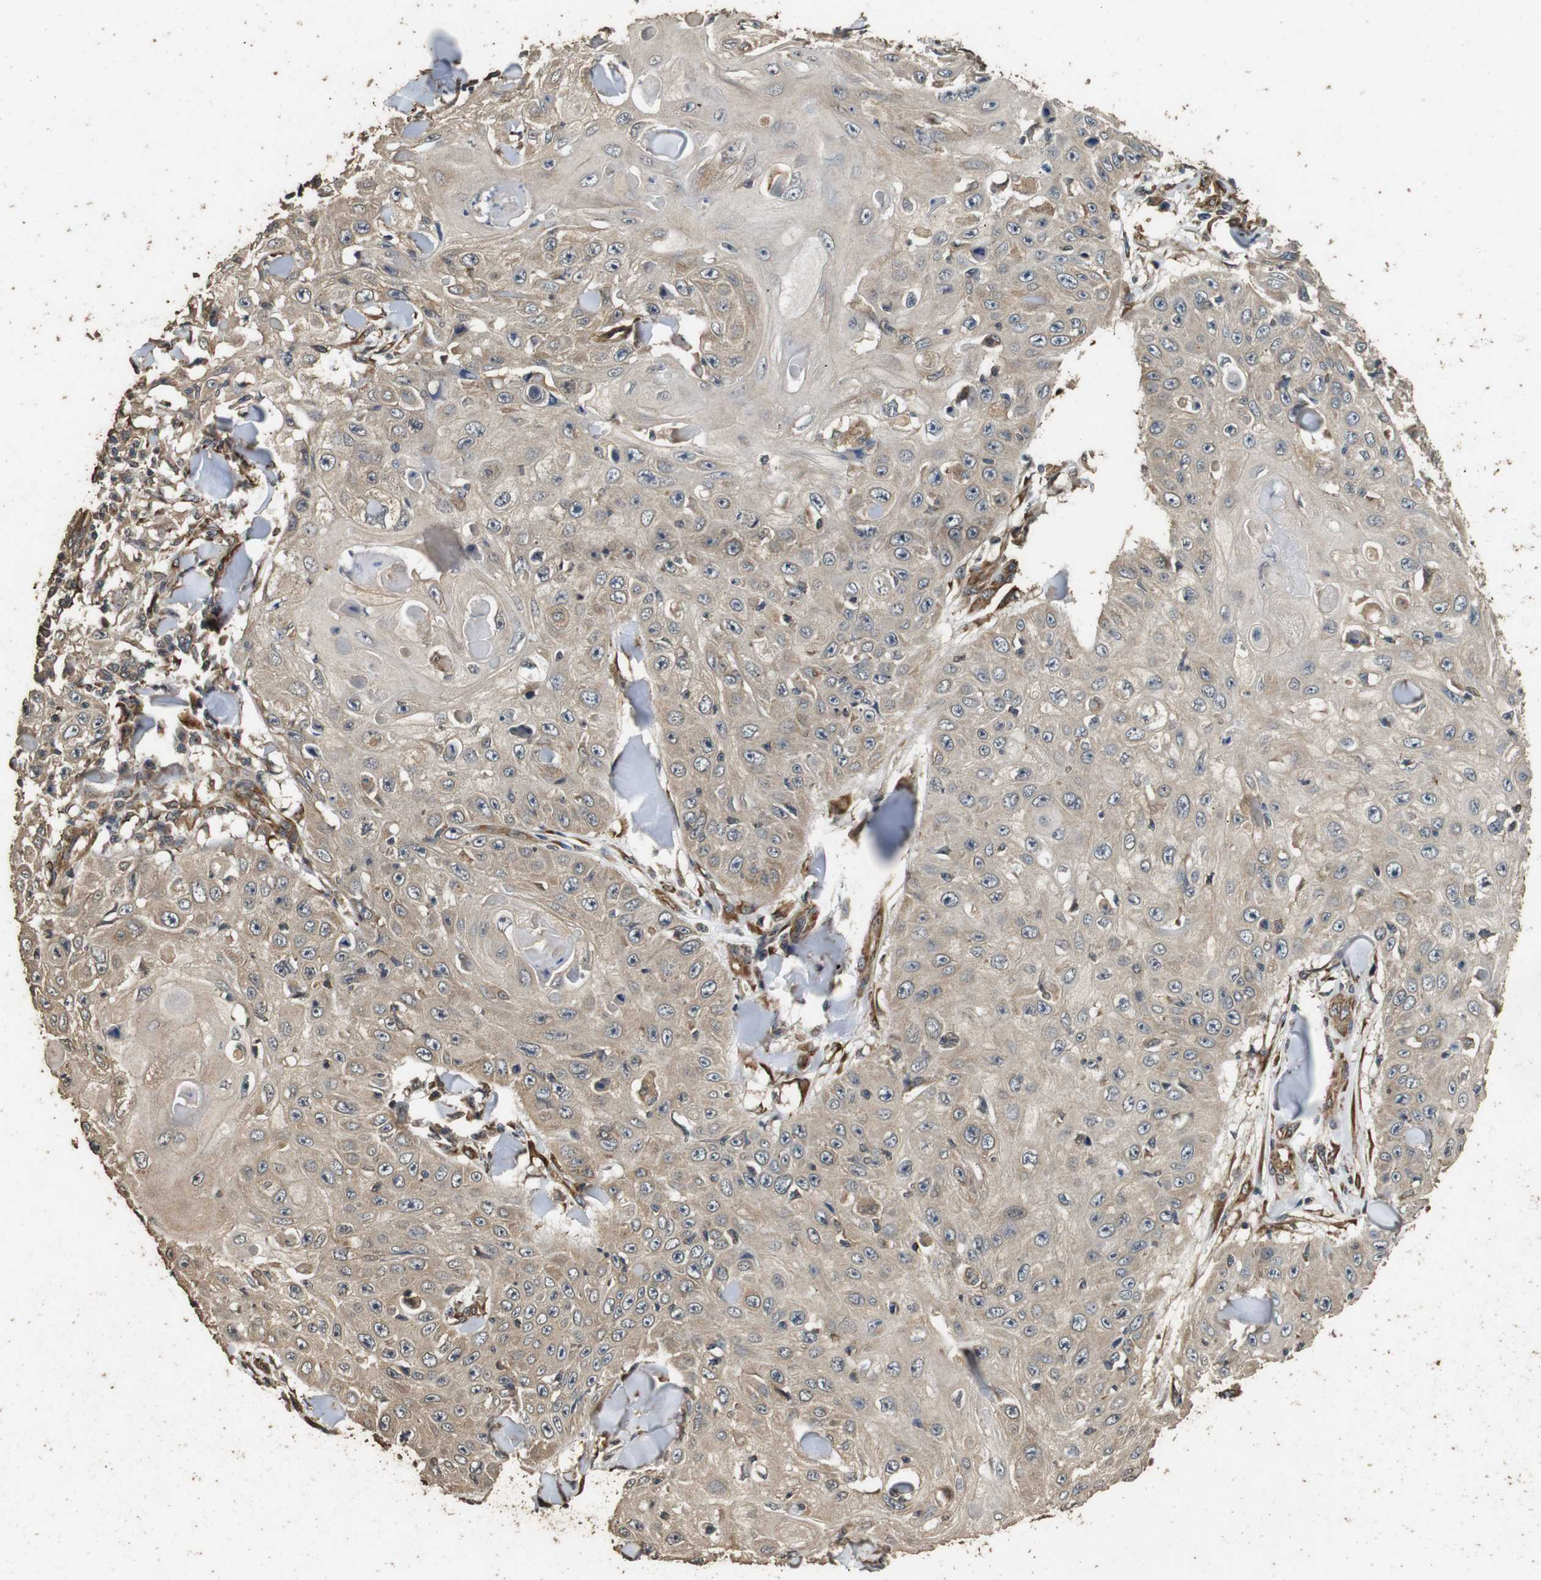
{"staining": {"intensity": "weak", "quantity": ">75%", "location": "cytoplasmic/membranous"}, "tissue": "skin cancer", "cell_type": "Tumor cells", "image_type": "cancer", "snomed": [{"axis": "morphology", "description": "Squamous cell carcinoma, NOS"}, {"axis": "topography", "description": "Skin"}], "caption": "IHC histopathology image of human squamous cell carcinoma (skin) stained for a protein (brown), which reveals low levels of weak cytoplasmic/membranous staining in approximately >75% of tumor cells.", "gene": "CNPY4", "patient": {"sex": "male", "age": 86}}